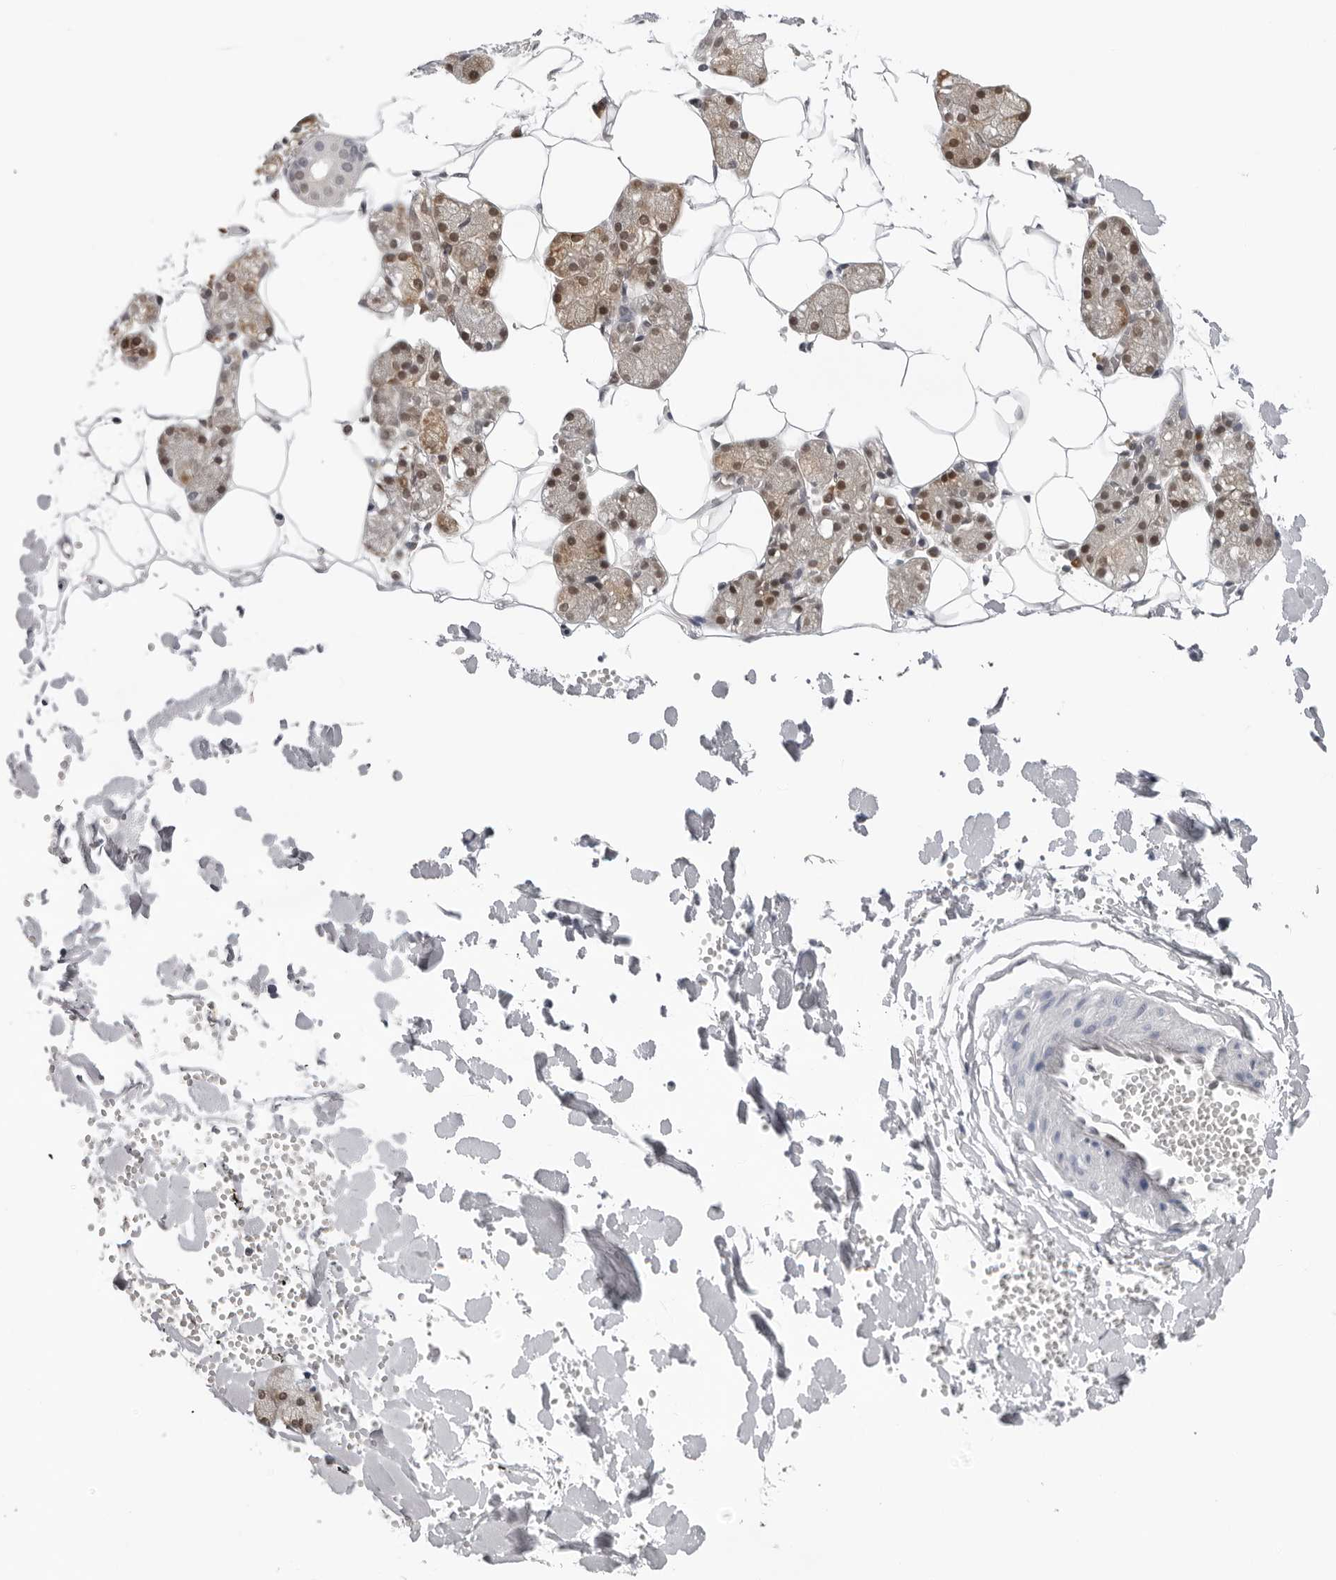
{"staining": {"intensity": "moderate", "quantity": ">75%", "location": "cytoplasmic/membranous,nuclear"}, "tissue": "salivary gland", "cell_type": "Glandular cells", "image_type": "normal", "snomed": [{"axis": "morphology", "description": "Normal tissue, NOS"}, {"axis": "topography", "description": "Salivary gland"}], "caption": "This is a photomicrograph of immunohistochemistry (IHC) staining of benign salivary gland, which shows moderate staining in the cytoplasmic/membranous,nuclear of glandular cells.", "gene": "CASP7", "patient": {"sex": "male", "age": 62}}